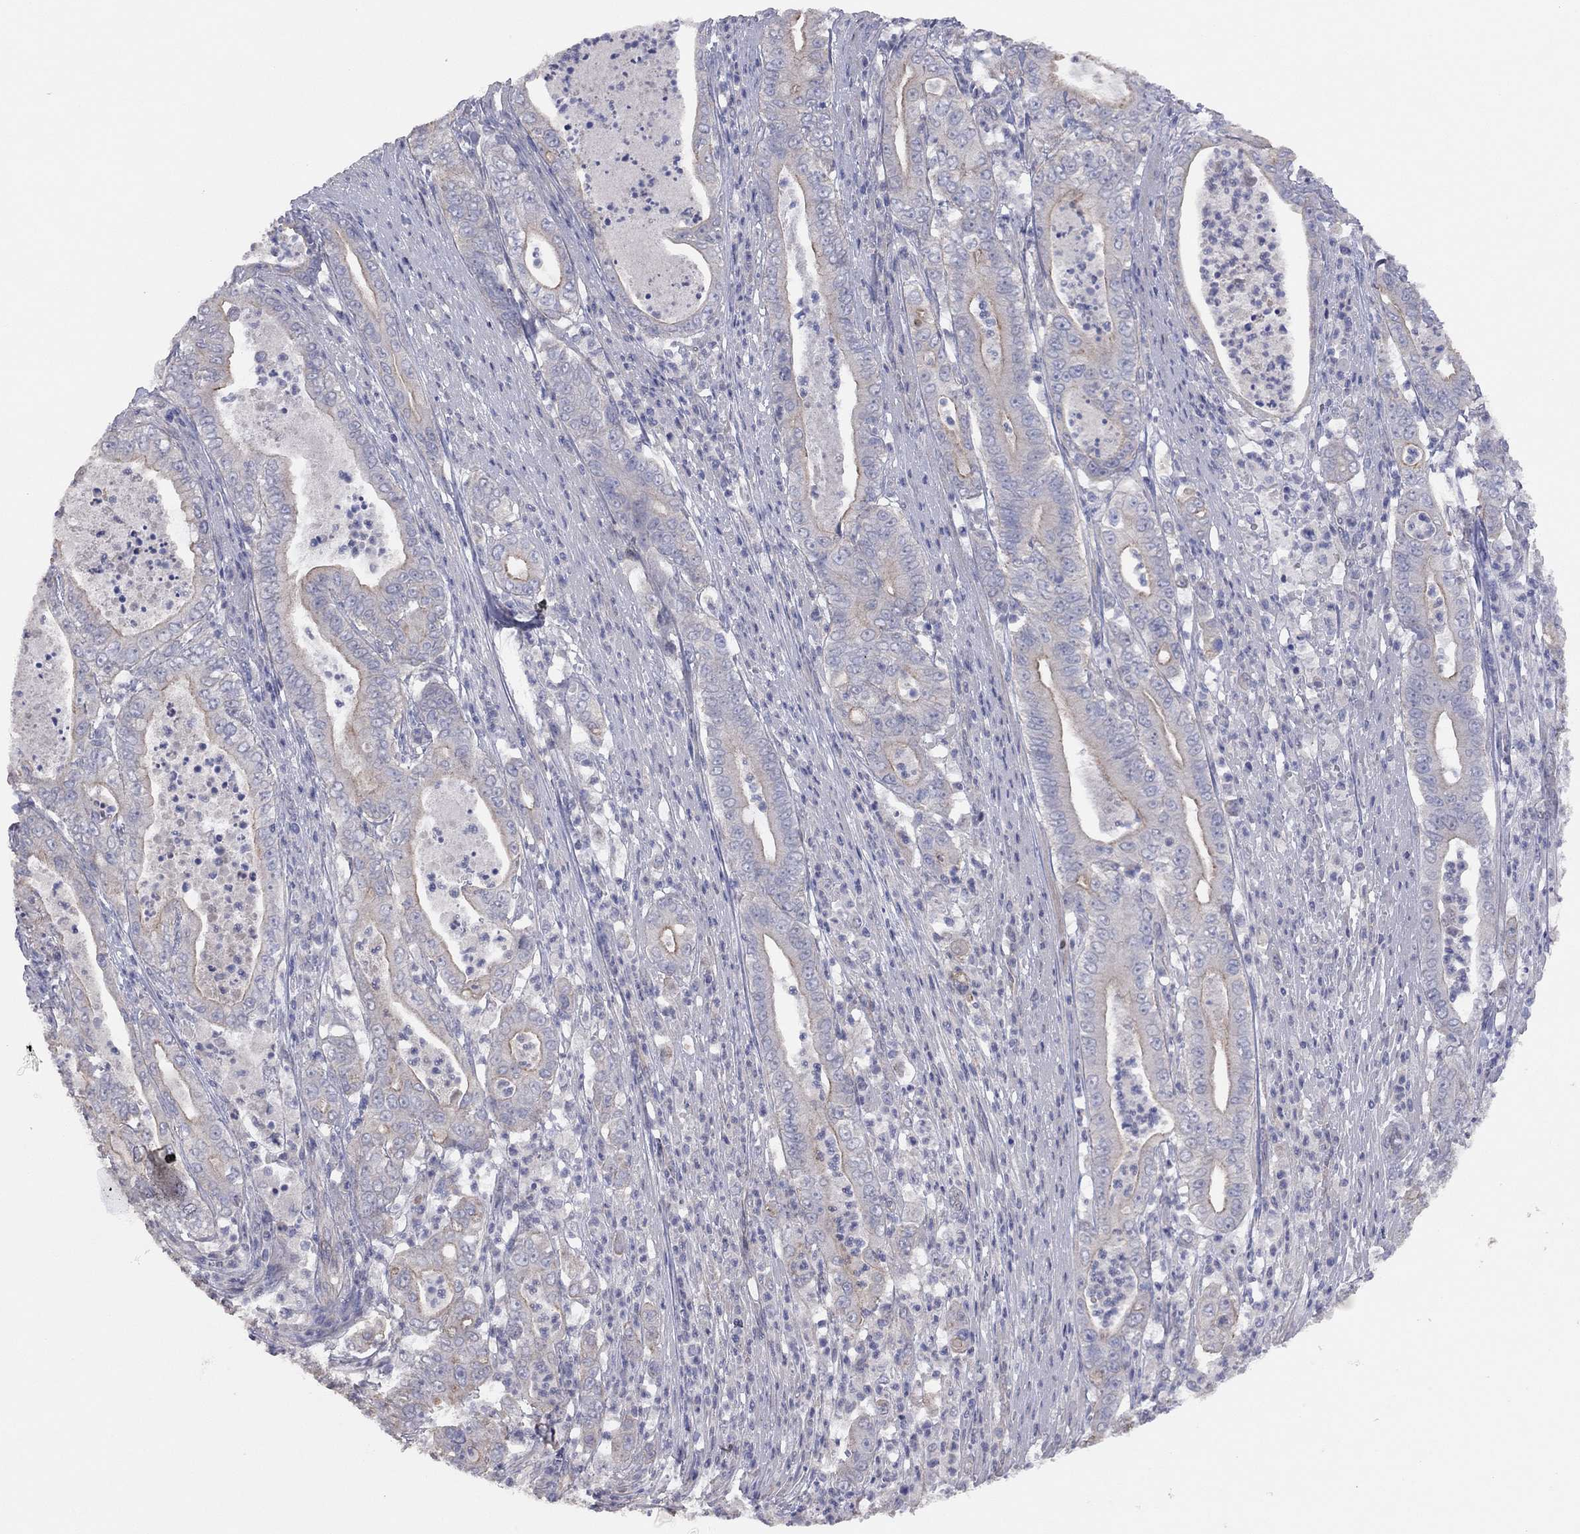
{"staining": {"intensity": "moderate", "quantity": "<25%", "location": "cytoplasmic/membranous"}, "tissue": "pancreatic cancer", "cell_type": "Tumor cells", "image_type": "cancer", "snomed": [{"axis": "morphology", "description": "Adenocarcinoma, NOS"}, {"axis": "topography", "description": "Pancreas"}], "caption": "Immunohistochemistry micrograph of pancreatic adenocarcinoma stained for a protein (brown), which displays low levels of moderate cytoplasmic/membranous expression in approximately <25% of tumor cells.", "gene": "KCNB1", "patient": {"sex": "male", "age": 71}}